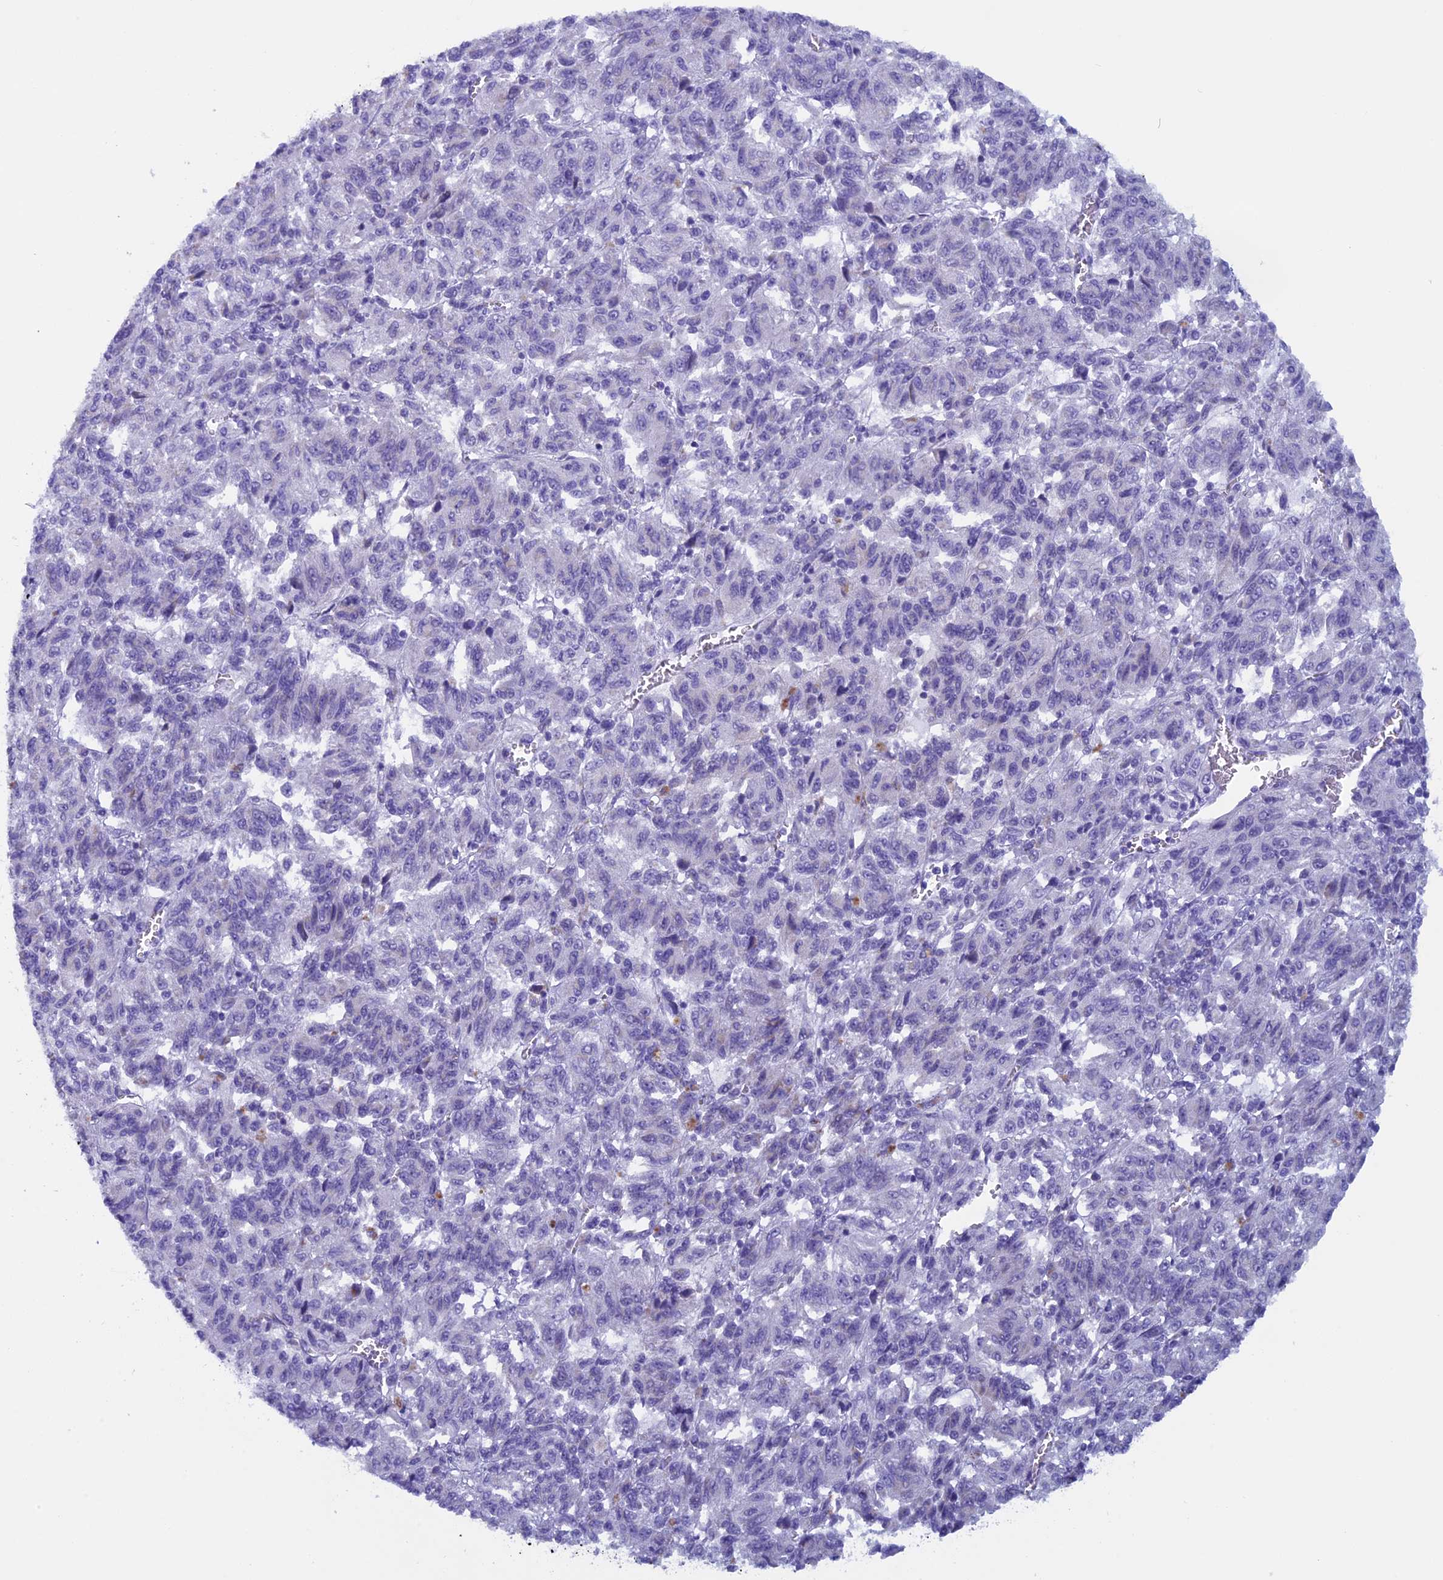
{"staining": {"intensity": "negative", "quantity": "none", "location": "none"}, "tissue": "melanoma", "cell_type": "Tumor cells", "image_type": "cancer", "snomed": [{"axis": "morphology", "description": "Malignant melanoma, Metastatic site"}, {"axis": "topography", "description": "Lung"}], "caption": "Tumor cells are negative for brown protein staining in melanoma.", "gene": "ZNF563", "patient": {"sex": "male", "age": 64}}